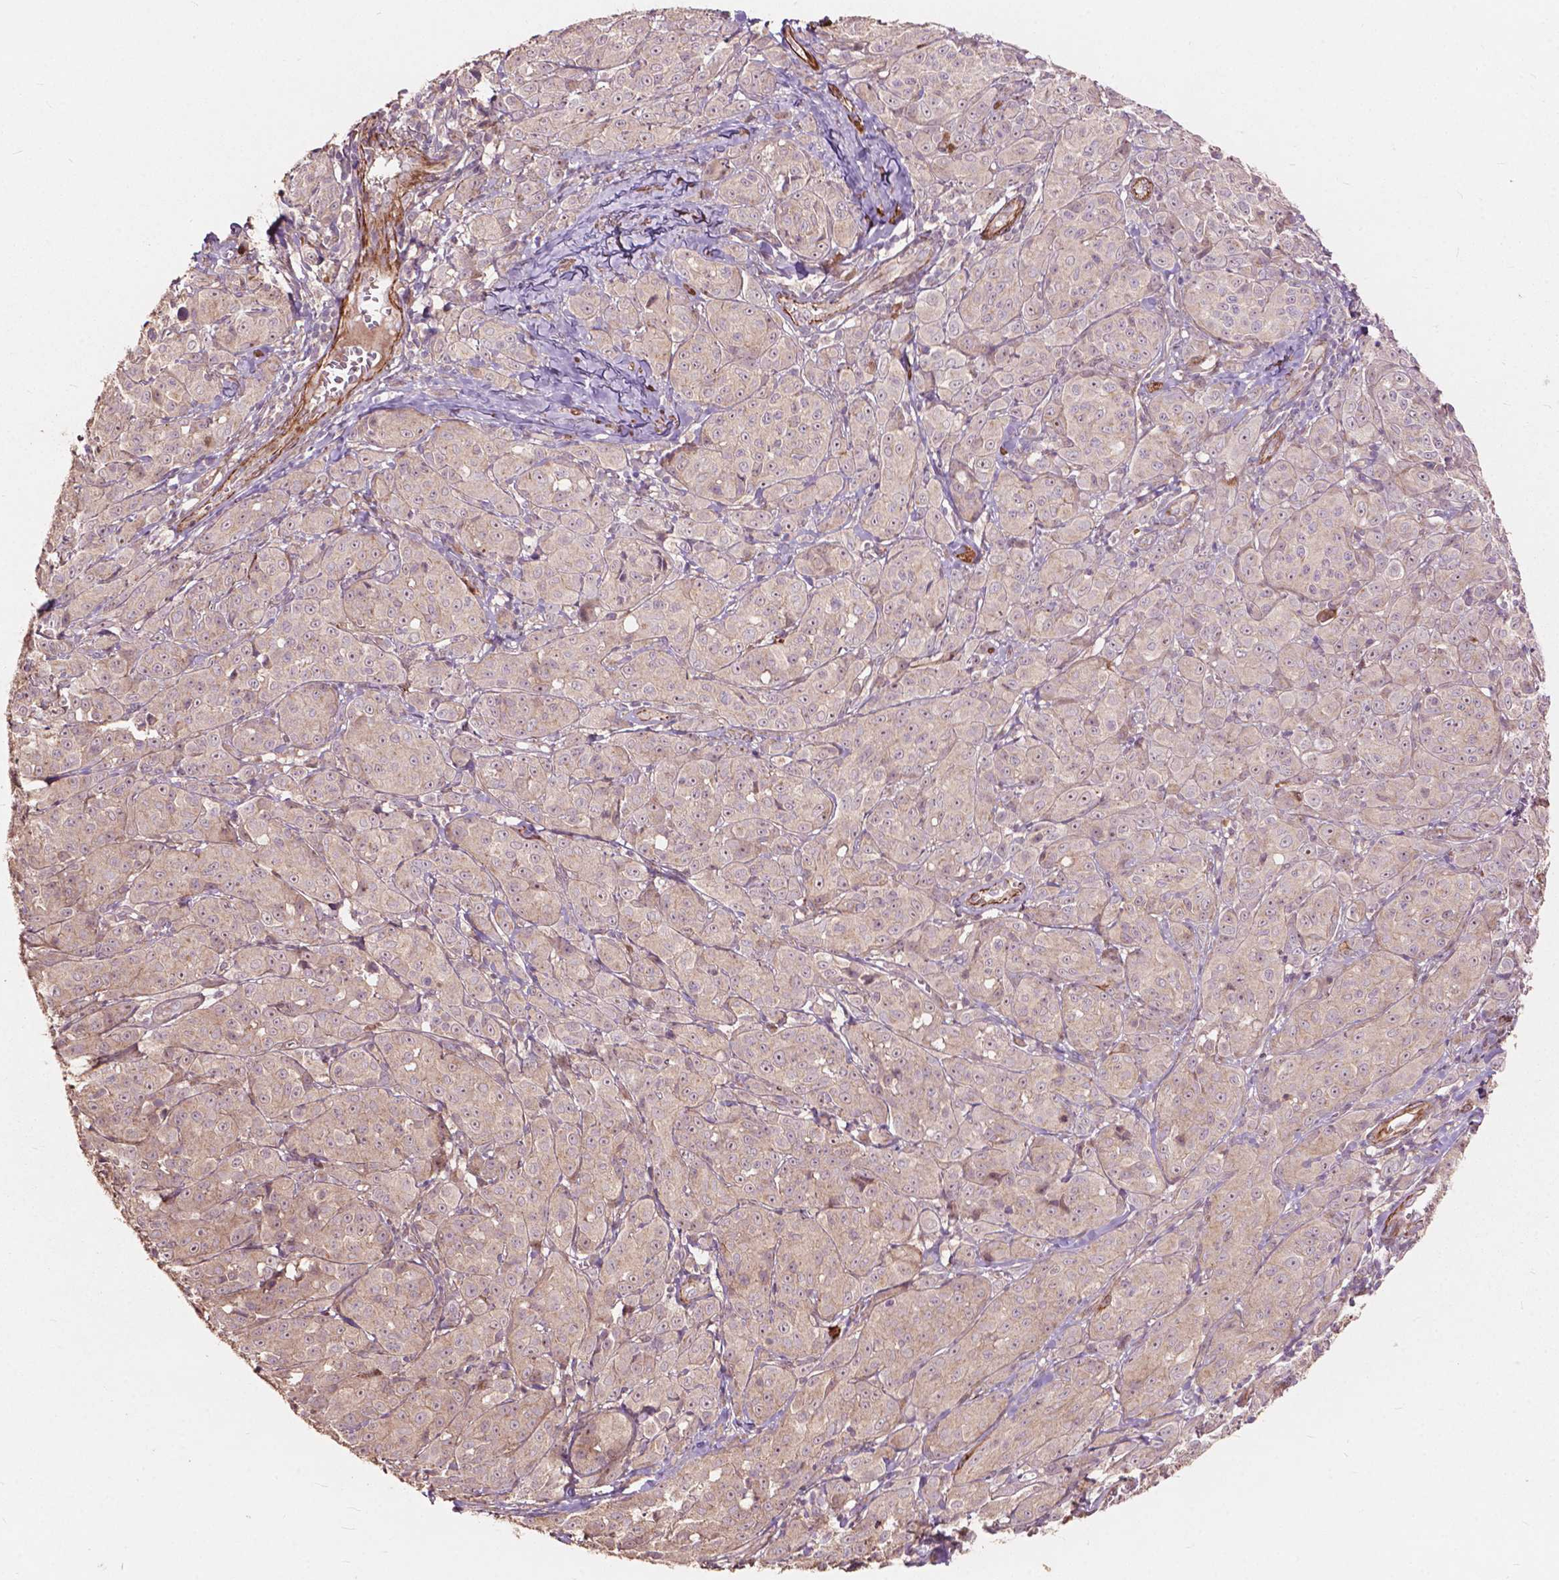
{"staining": {"intensity": "negative", "quantity": "none", "location": "none"}, "tissue": "melanoma", "cell_type": "Tumor cells", "image_type": "cancer", "snomed": [{"axis": "morphology", "description": "Malignant melanoma, NOS"}, {"axis": "topography", "description": "Skin"}], "caption": "Immunohistochemistry (IHC) of malignant melanoma demonstrates no expression in tumor cells.", "gene": "FNIP1", "patient": {"sex": "male", "age": 89}}